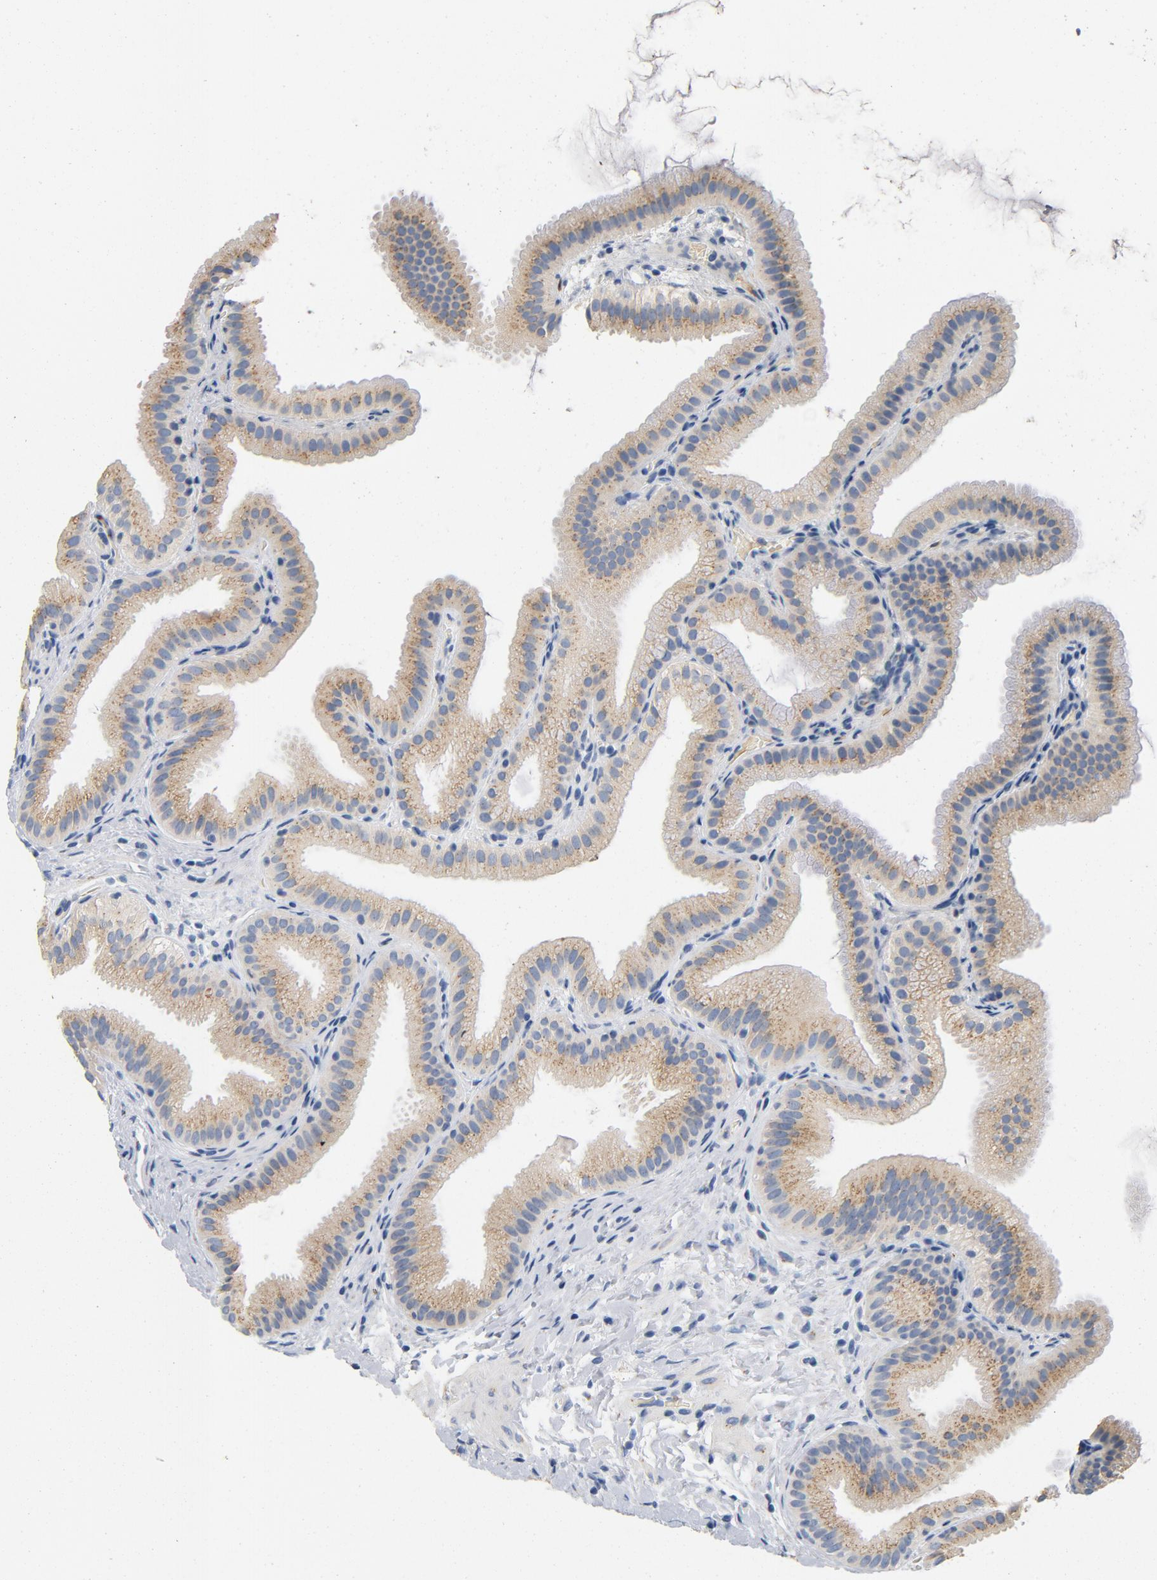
{"staining": {"intensity": "weak", "quantity": ">75%", "location": "cytoplasmic/membranous"}, "tissue": "gallbladder", "cell_type": "Glandular cells", "image_type": "normal", "snomed": [{"axis": "morphology", "description": "Normal tissue, NOS"}, {"axis": "topography", "description": "Gallbladder"}], "caption": "High-power microscopy captured an IHC micrograph of benign gallbladder, revealing weak cytoplasmic/membranous staining in about >75% of glandular cells.", "gene": "LMAN2", "patient": {"sex": "female", "age": 63}}